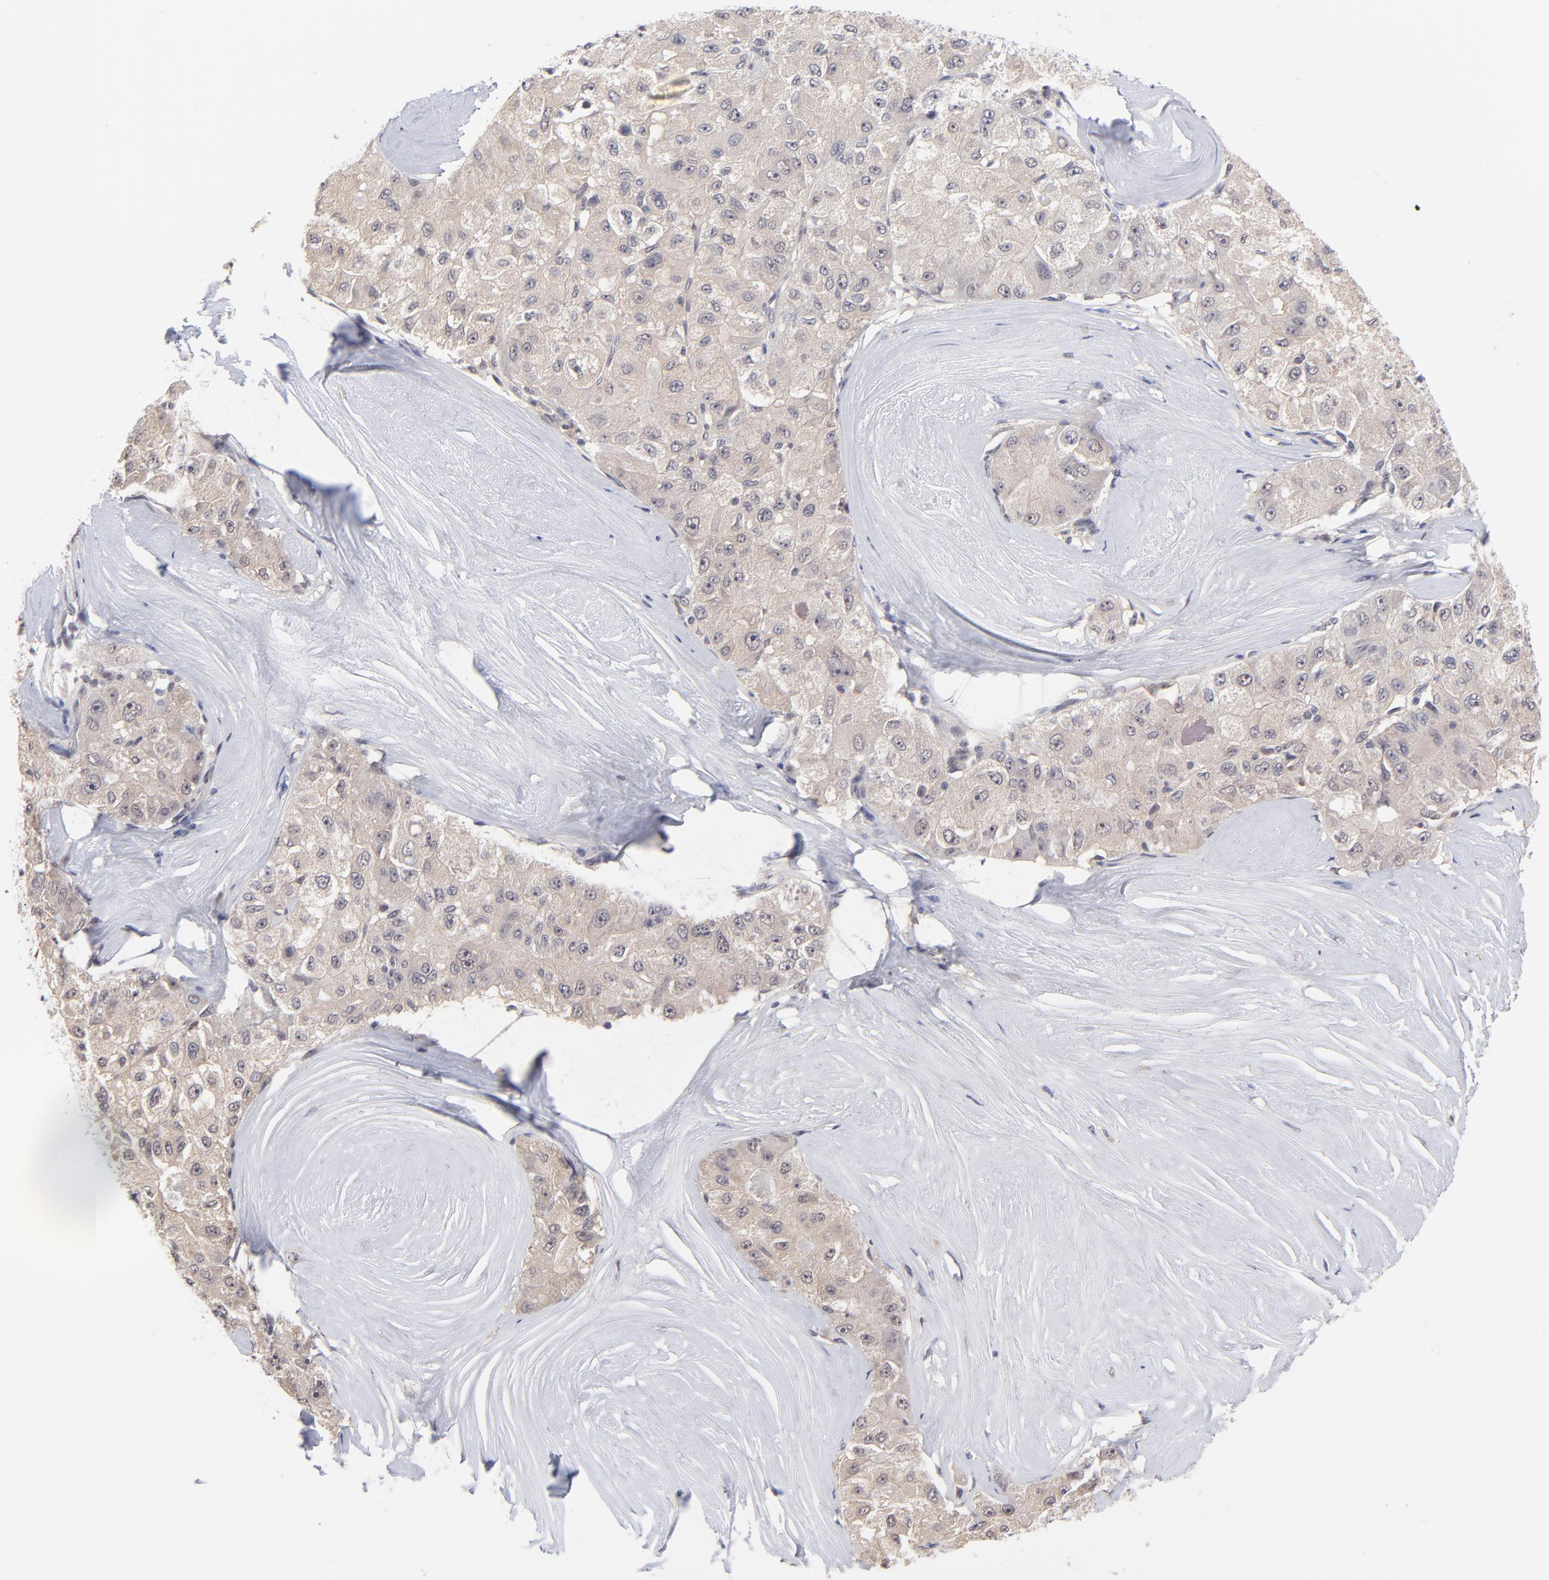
{"staining": {"intensity": "weak", "quantity": ">75%", "location": "cytoplasmic/membranous"}, "tissue": "liver cancer", "cell_type": "Tumor cells", "image_type": "cancer", "snomed": [{"axis": "morphology", "description": "Carcinoma, Hepatocellular, NOS"}, {"axis": "topography", "description": "Liver"}], "caption": "A photomicrograph of hepatocellular carcinoma (liver) stained for a protein reveals weak cytoplasmic/membranous brown staining in tumor cells.", "gene": "UBE2E3", "patient": {"sex": "male", "age": 80}}